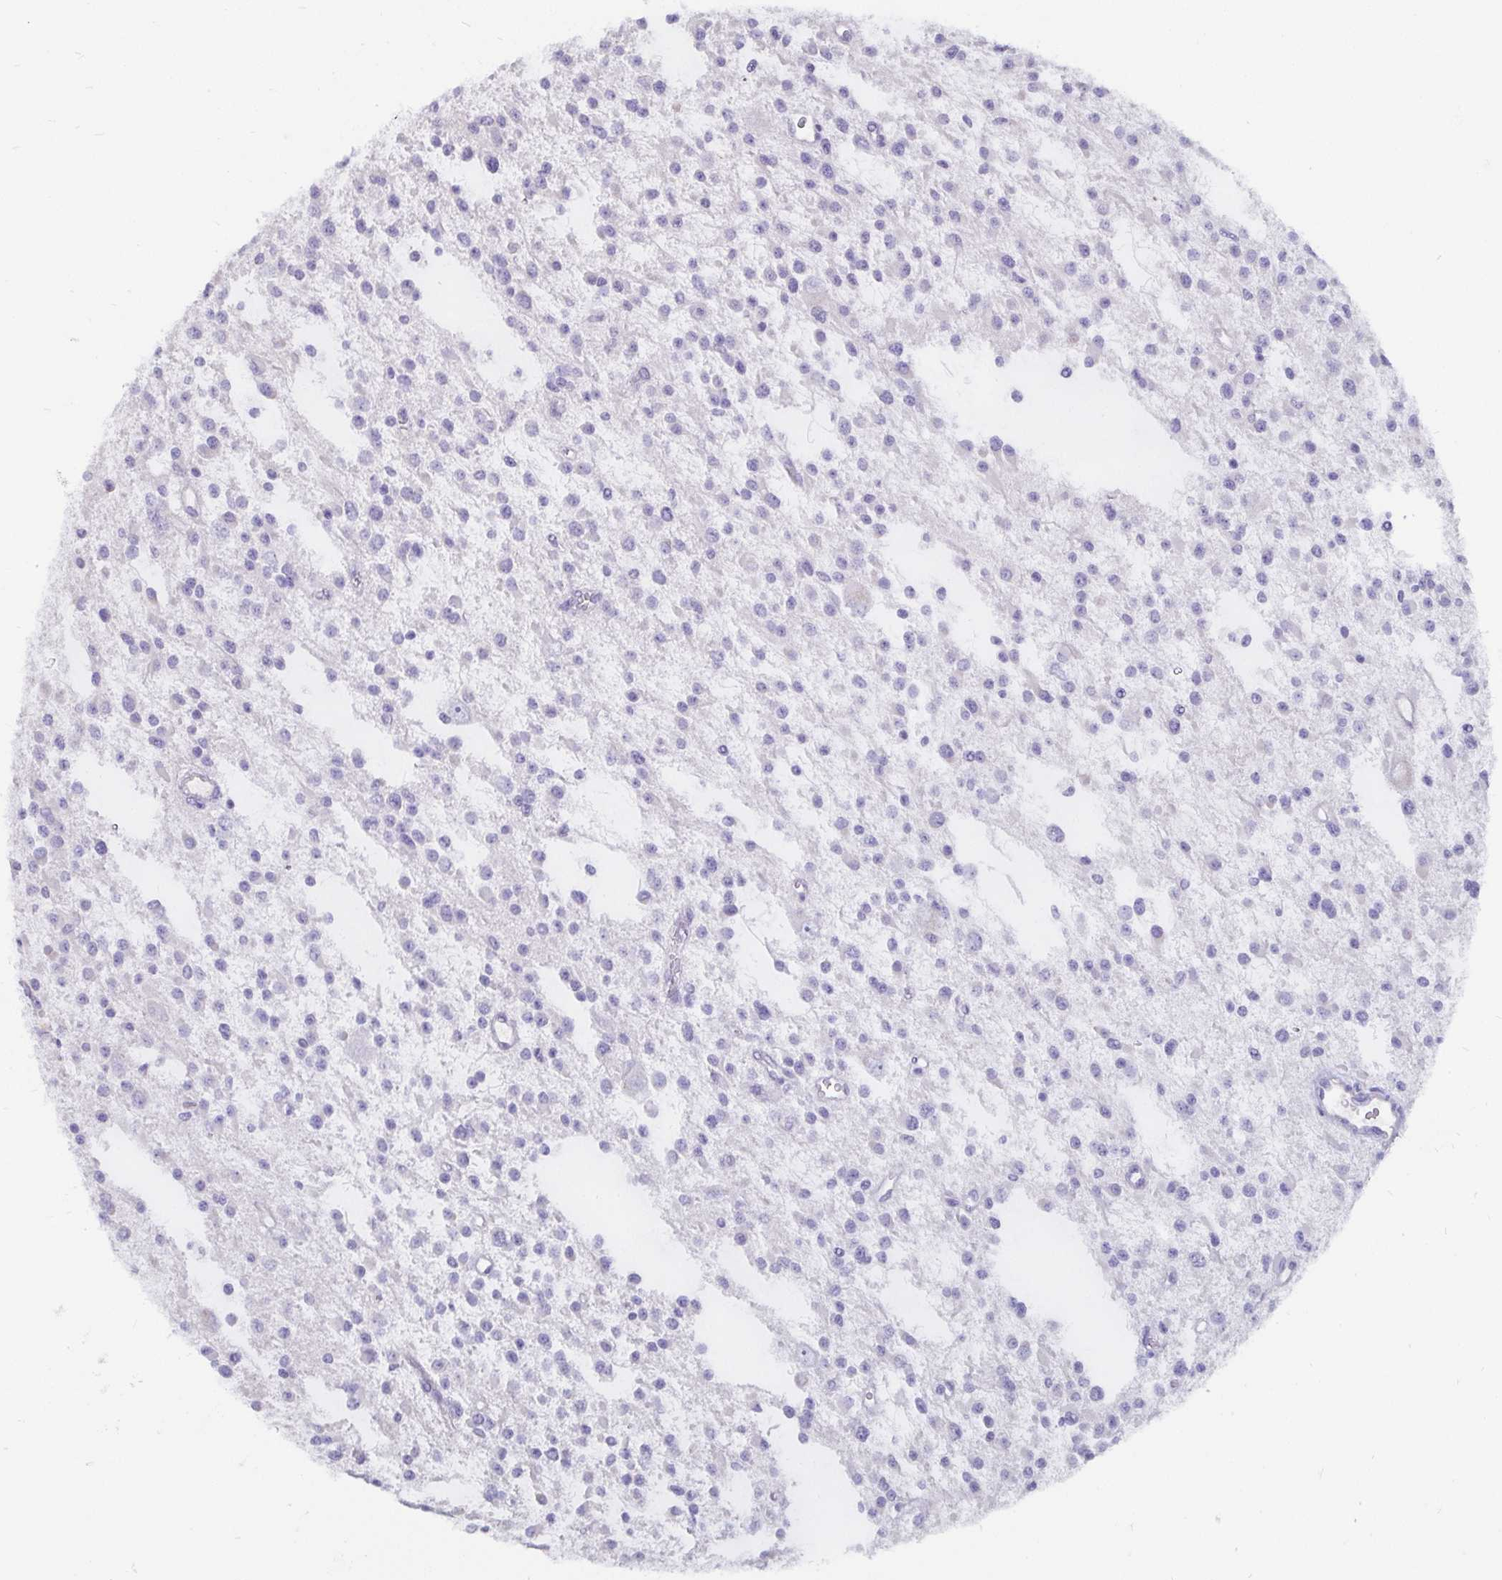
{"staining": {"intensity": "negative", "quantity": "none", "location": "none"}, "tissue": "glioma", "cell_type": "Tumor cells", "image_type": "cancer", "snomed": [{"axis": "morphology", "description": "Glioma, malignant, Low grade"}, {"axis": "topography", "description": "Brain"}], "caption": "Immunohistochemistry (IHC) image of neoplastic tissue: glioma stained with DAB (3,3'-diaminobenzidine) reveals no significant protein staining in tumor cells.", "gene": "ADAMTS6", "patient": {"sex": "male", "age": 43}}